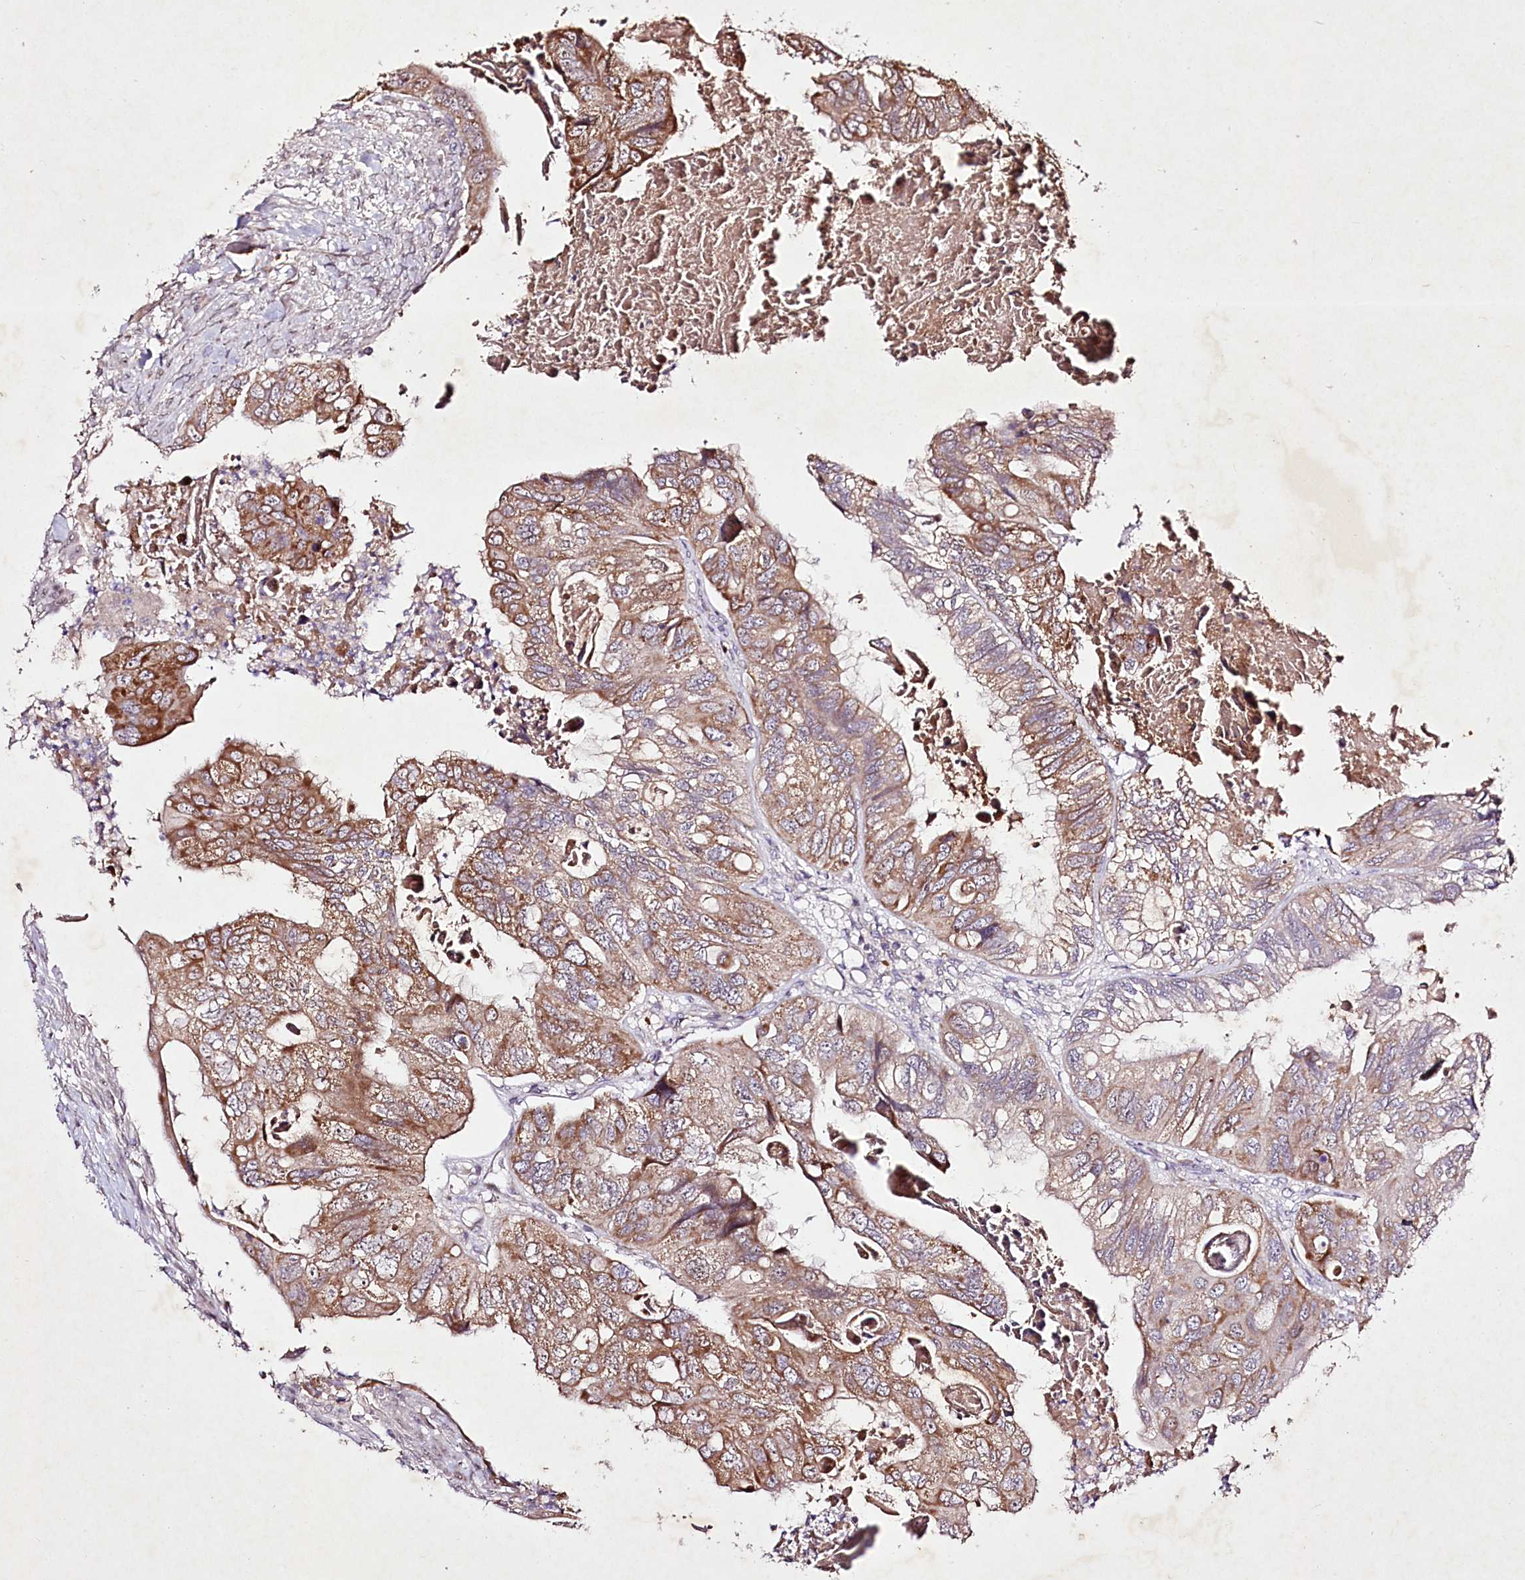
{"staining": {"intensity": "moderate", "quantity": "25%-75%", "location": "cytoplasmic/membranous"}, "tissue": "colorectal cancer", "cell_type": "Tumor cells", "image_type": "cancer", "snomed": [{"axis": "morphology", "description": "Adenocarcinoma, NOS"}, {"axis": "topography", "description": "Rectum"}], "caption": "The immunohistochemical stain labels moderate cytoplasmic/membranous staining in tumor cells of colorectal adenocarcinoma tissue. (Brightfield microscopy of DAB IHC at high magnification).", "gene": "DMP1", "patient": {"sex": "male", "age": 63}}